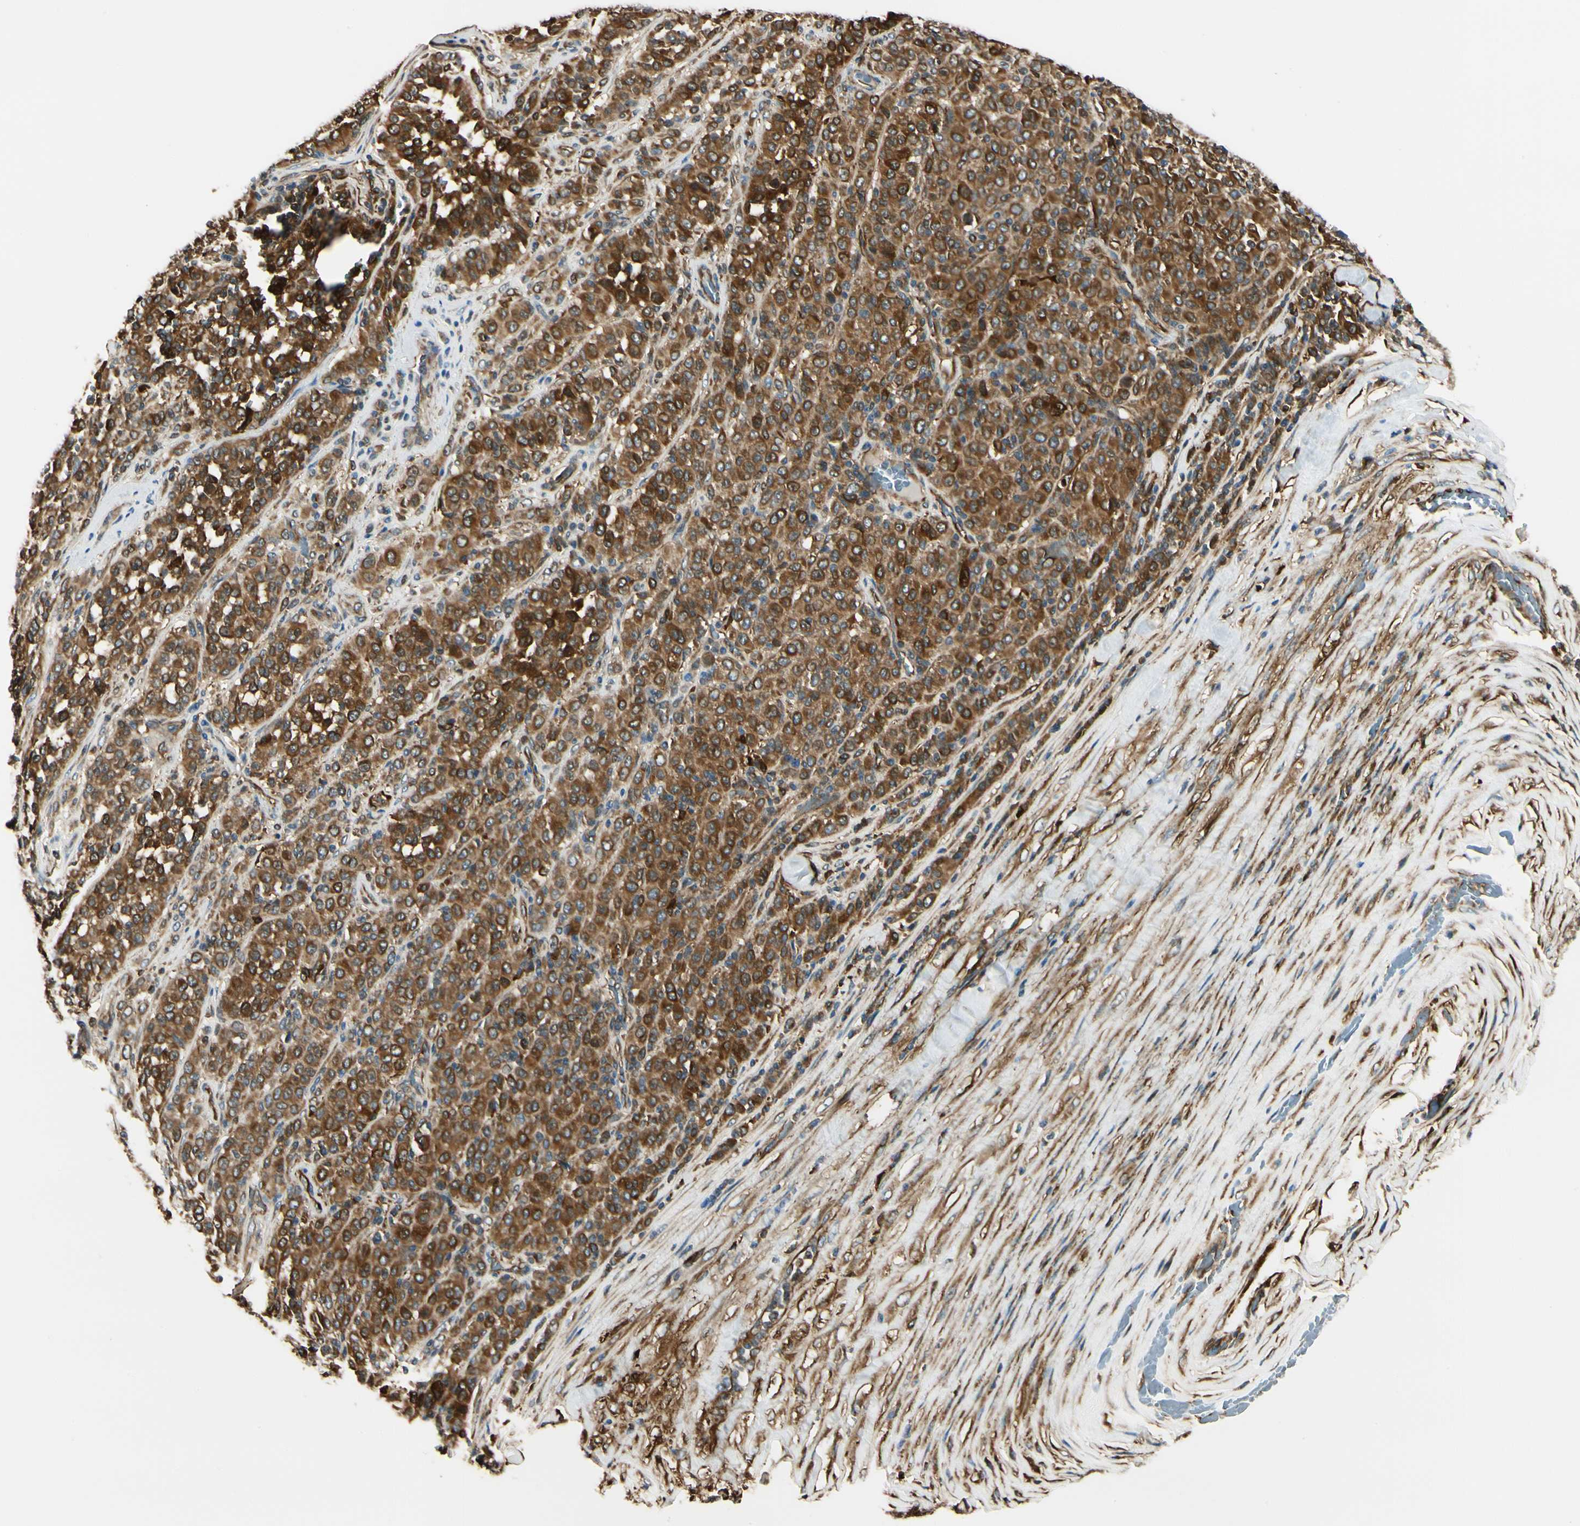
{"staining": {"intensity": "strong", "quantity": ">75%", "location": "cytoplasmic/membranous"}, "tissue": "melanoma", "cell_type": "Tumor cells", "image_type": "cancer", "snomed": [{"axis": "morphology", "description": "Malignant melanoma, Metastatic site"}, {"axis": "topography", "description": "Pancreas"}], "caption": "Immunohistochemistry of human malignant melanoma (metastatic site) demonstrates high levels of strong cytoplasmic/membranous expression in approximately >75% of tumor cells.", "gene": "FTH1", "patient": {"sex": "female", "age": 30}}